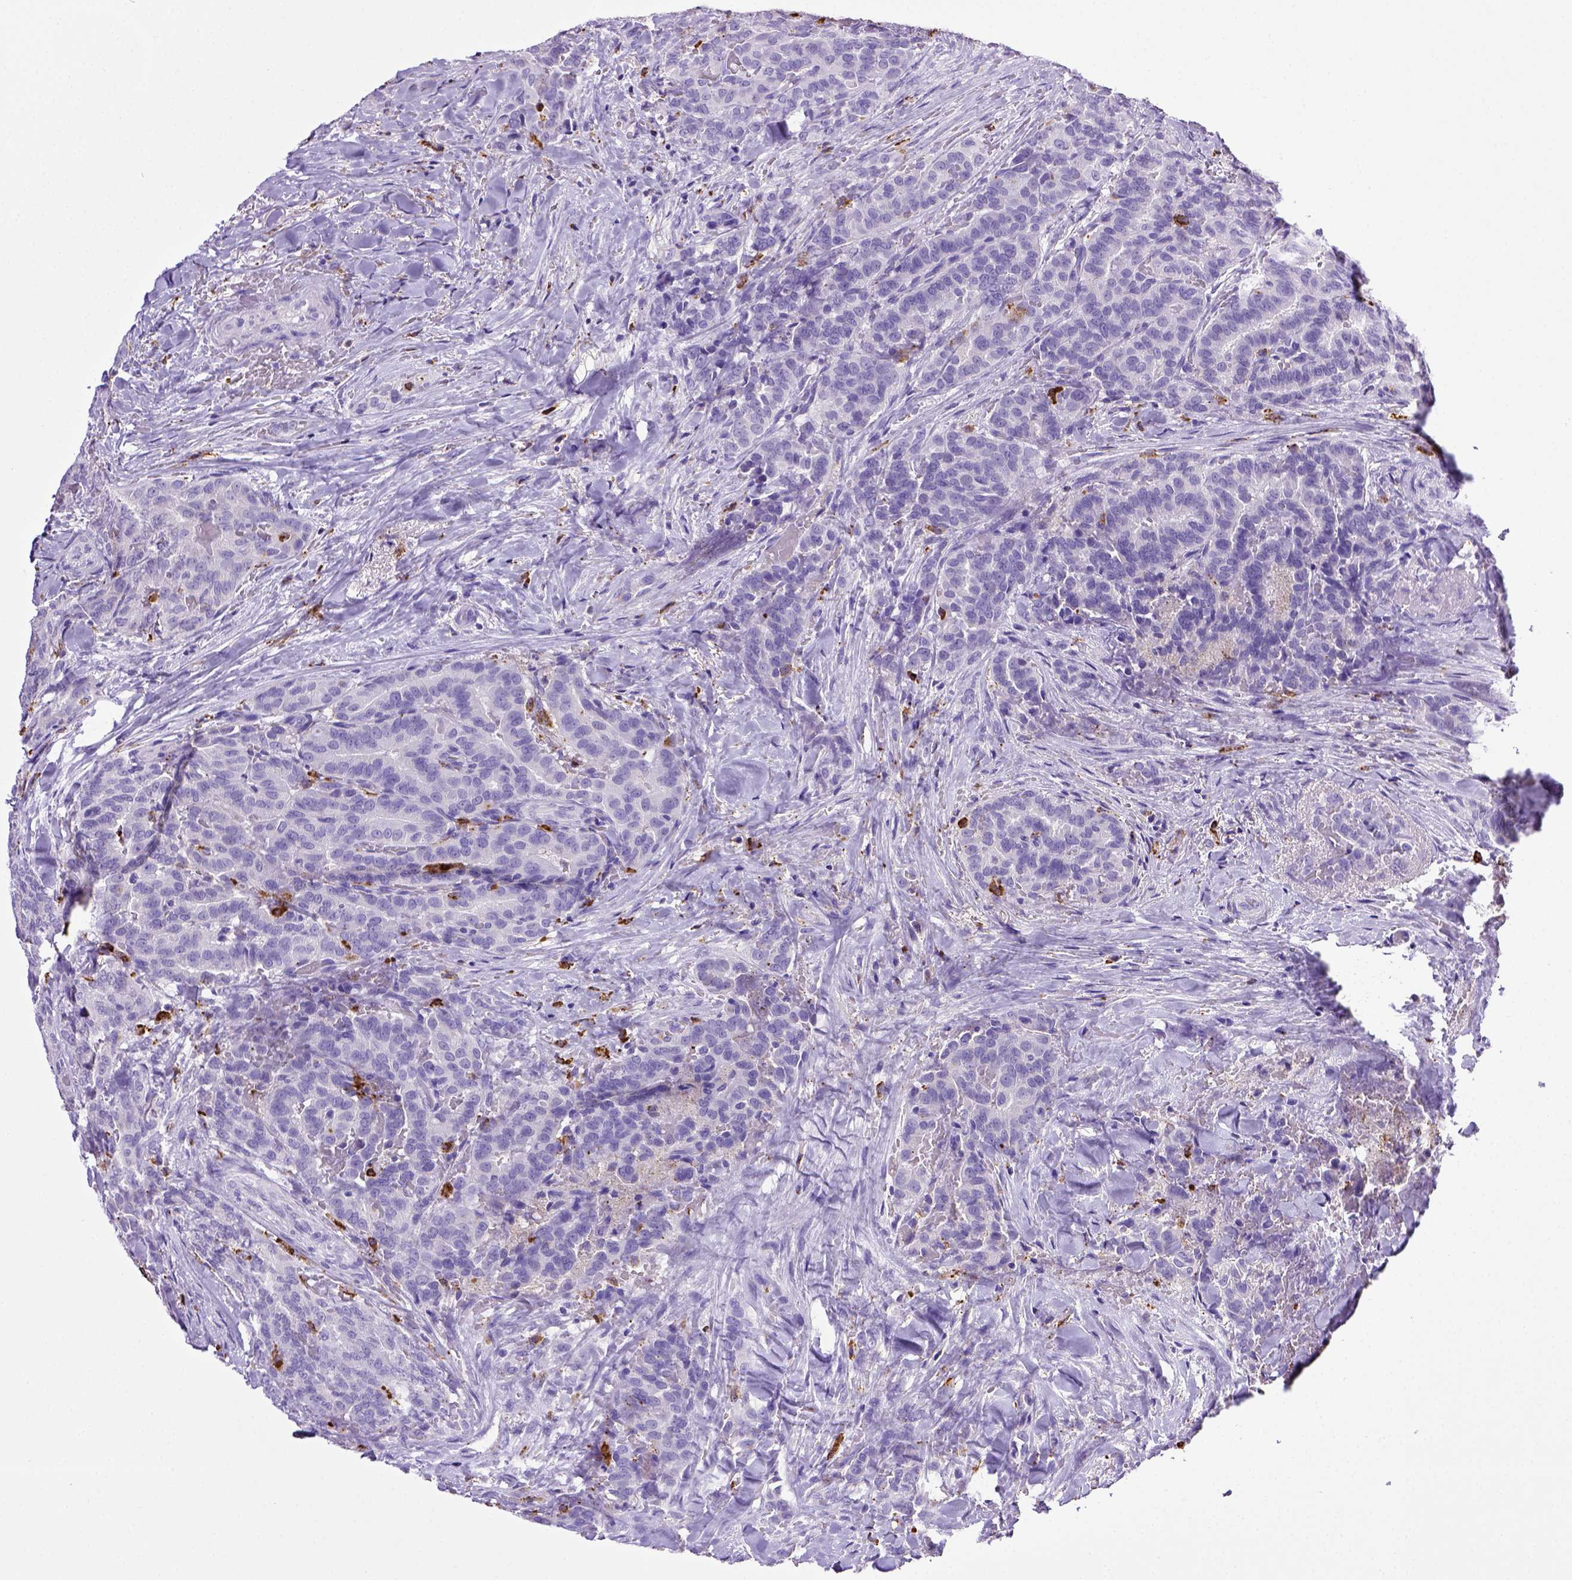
{"staining": {"intensity": "negative", "quantity": "none", "location": "none"}, "tissue": "thyroid cancer", "cell_type": "Tumor cells", "image_type": "cancer", "snomed": [{"axis": "morphology", "description": "Papillary adenocarcinoma, NOS"}, {"axis": "topography", "description": "Thyroid gland"}], "caption": "Protein analysis of thyroid cancer (papillary adenocarcinoma) shows no significant positivity in tumor cells.", "gene": "CD68", "patient": {"sex": "male", "age": 61}}